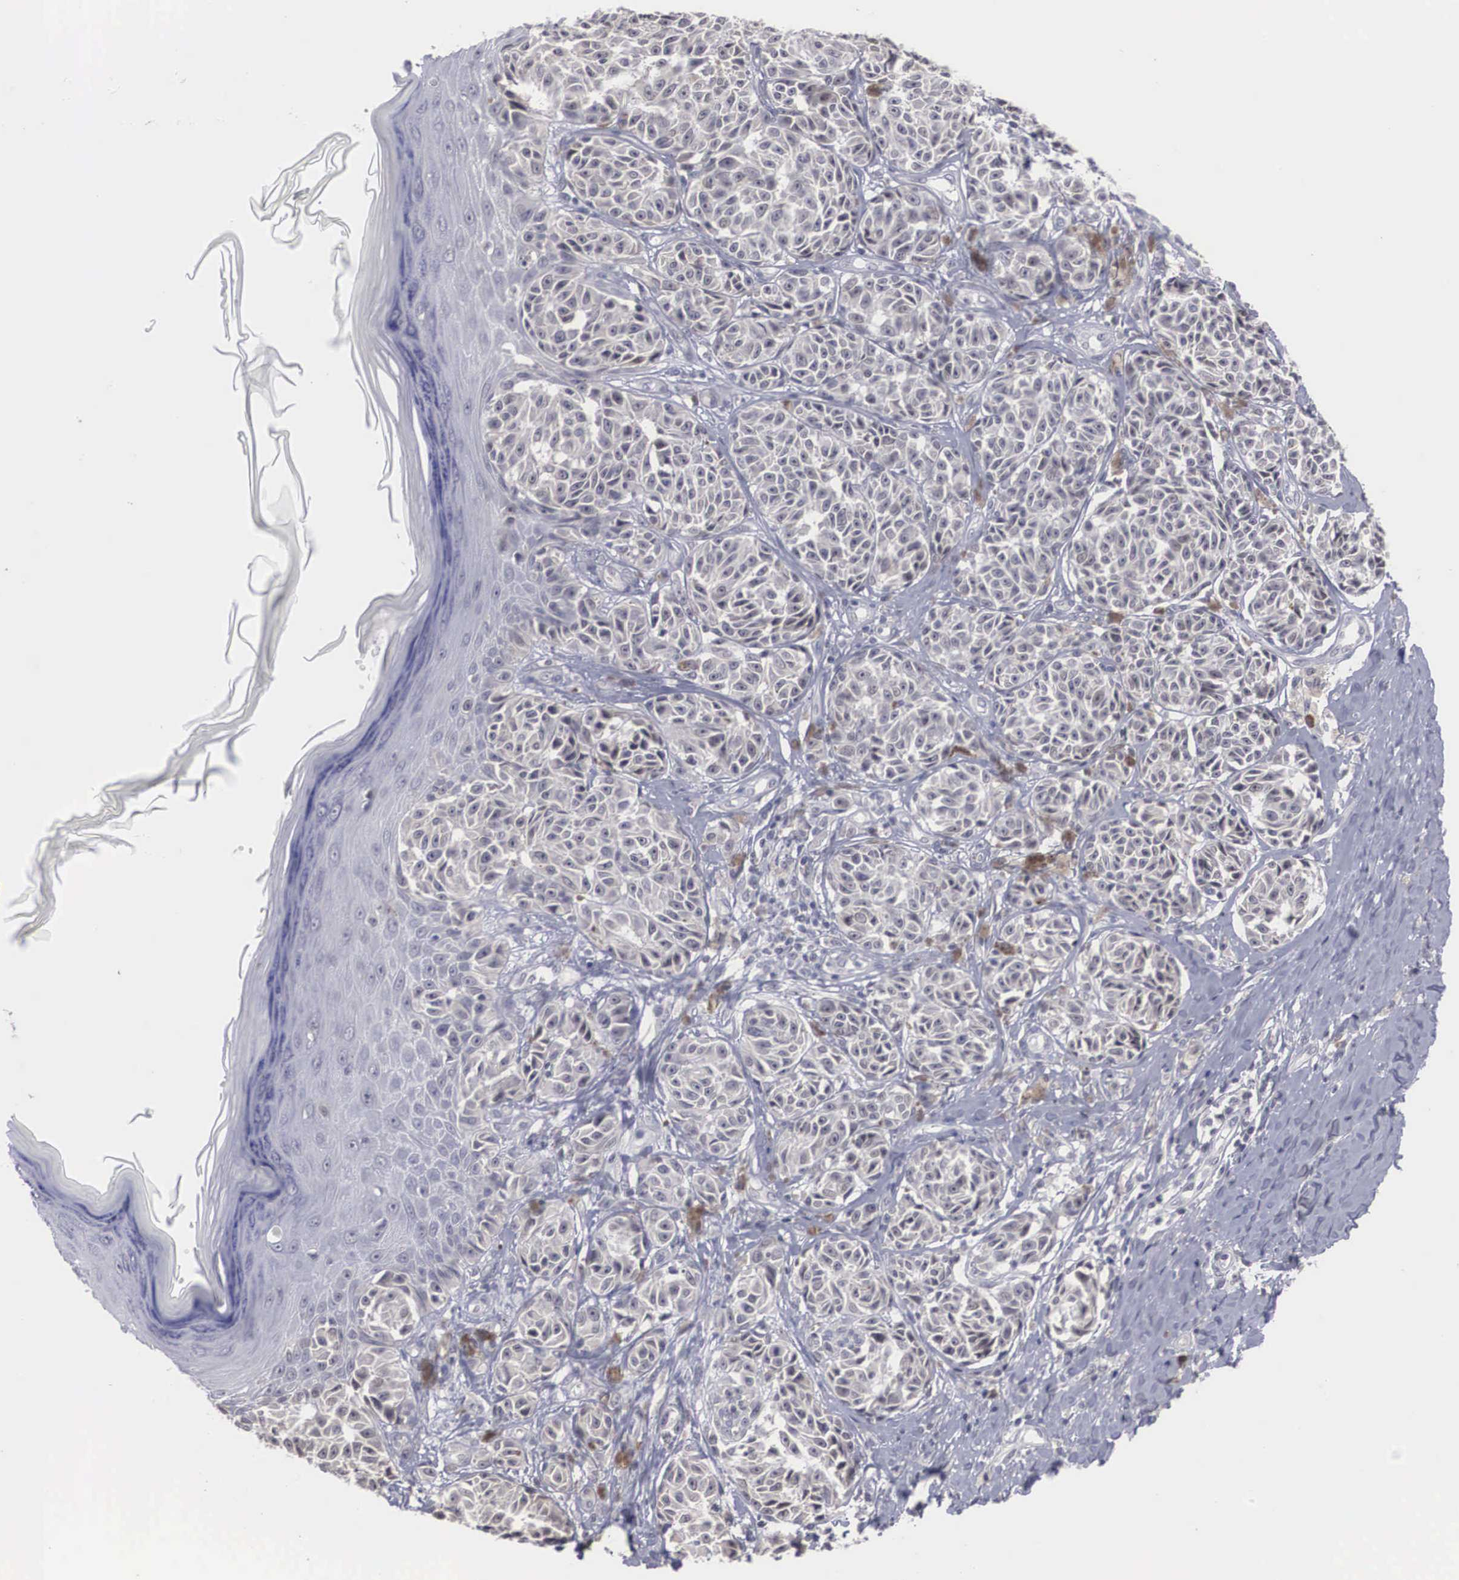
{"staining": {"intensity": "moderate", "quantity": "25%-75%", "location": "cytoplasmic/membranous"}, "tissue": "melanoma", "cell_type": "Tumor cells", "image_type": "cancer", "snomed": [{"axis": "morphology", "description": "Malignant melanoma, NOS"}, {"axis": "topography", "description": "Skin"}], "caption": "IHC photomicrograph of melanoma stained for a protein (brown), which displays medium levels of moderate cytoplasmic/membranous staining in about 25%-75% of tumor cells.", "gene": "WDR89", "patient": {"sex": "male", "age": 49}}